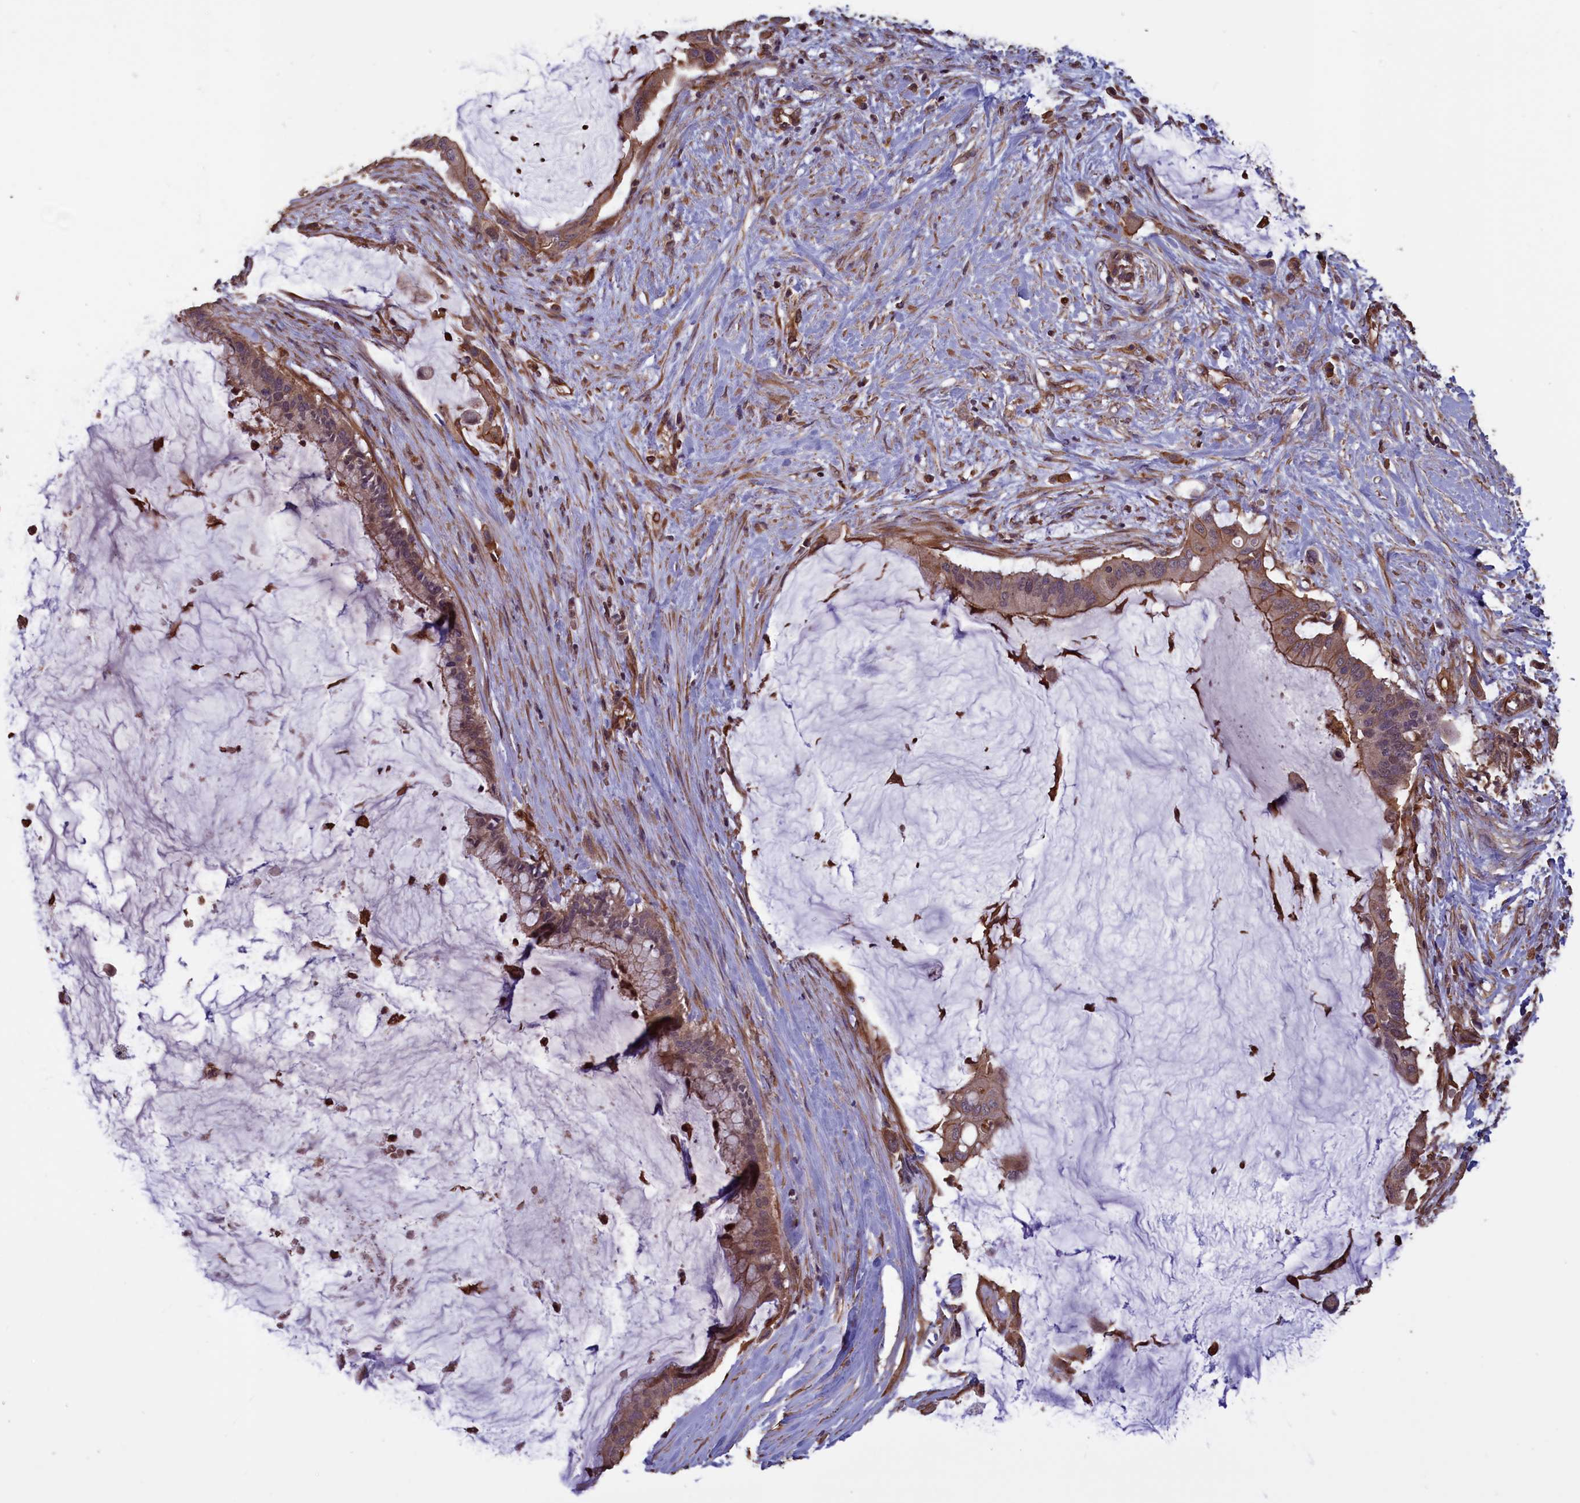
{"staining": {"intensity": "moderate", "quantity": "25%-75%", "location": "cytoplasmic/membranous"}, "tissue": "pancreatic cancer", "cell_type": "Tumor cells", "image_type": "cancer", "snomed": [{"axis": "morphology", "description": "Adenocarcinoma, NOS"}, {"axis": "topography", "description": "Pancreas"}], "caption": "Protein expression analysis of pancreatic cancer (adenocarcinoma) demonstrates moderate cytoplasmic/membranous staining in about 25%-75% of tumor cells. (Stains: DAB (3,3'-diaminobenzidine) in brown, nuclei in blue, Microscopy: brightfield microscopy at high magnification).", "gene": "DAPK3", "patient": {"sex": "male", "age": 41}}